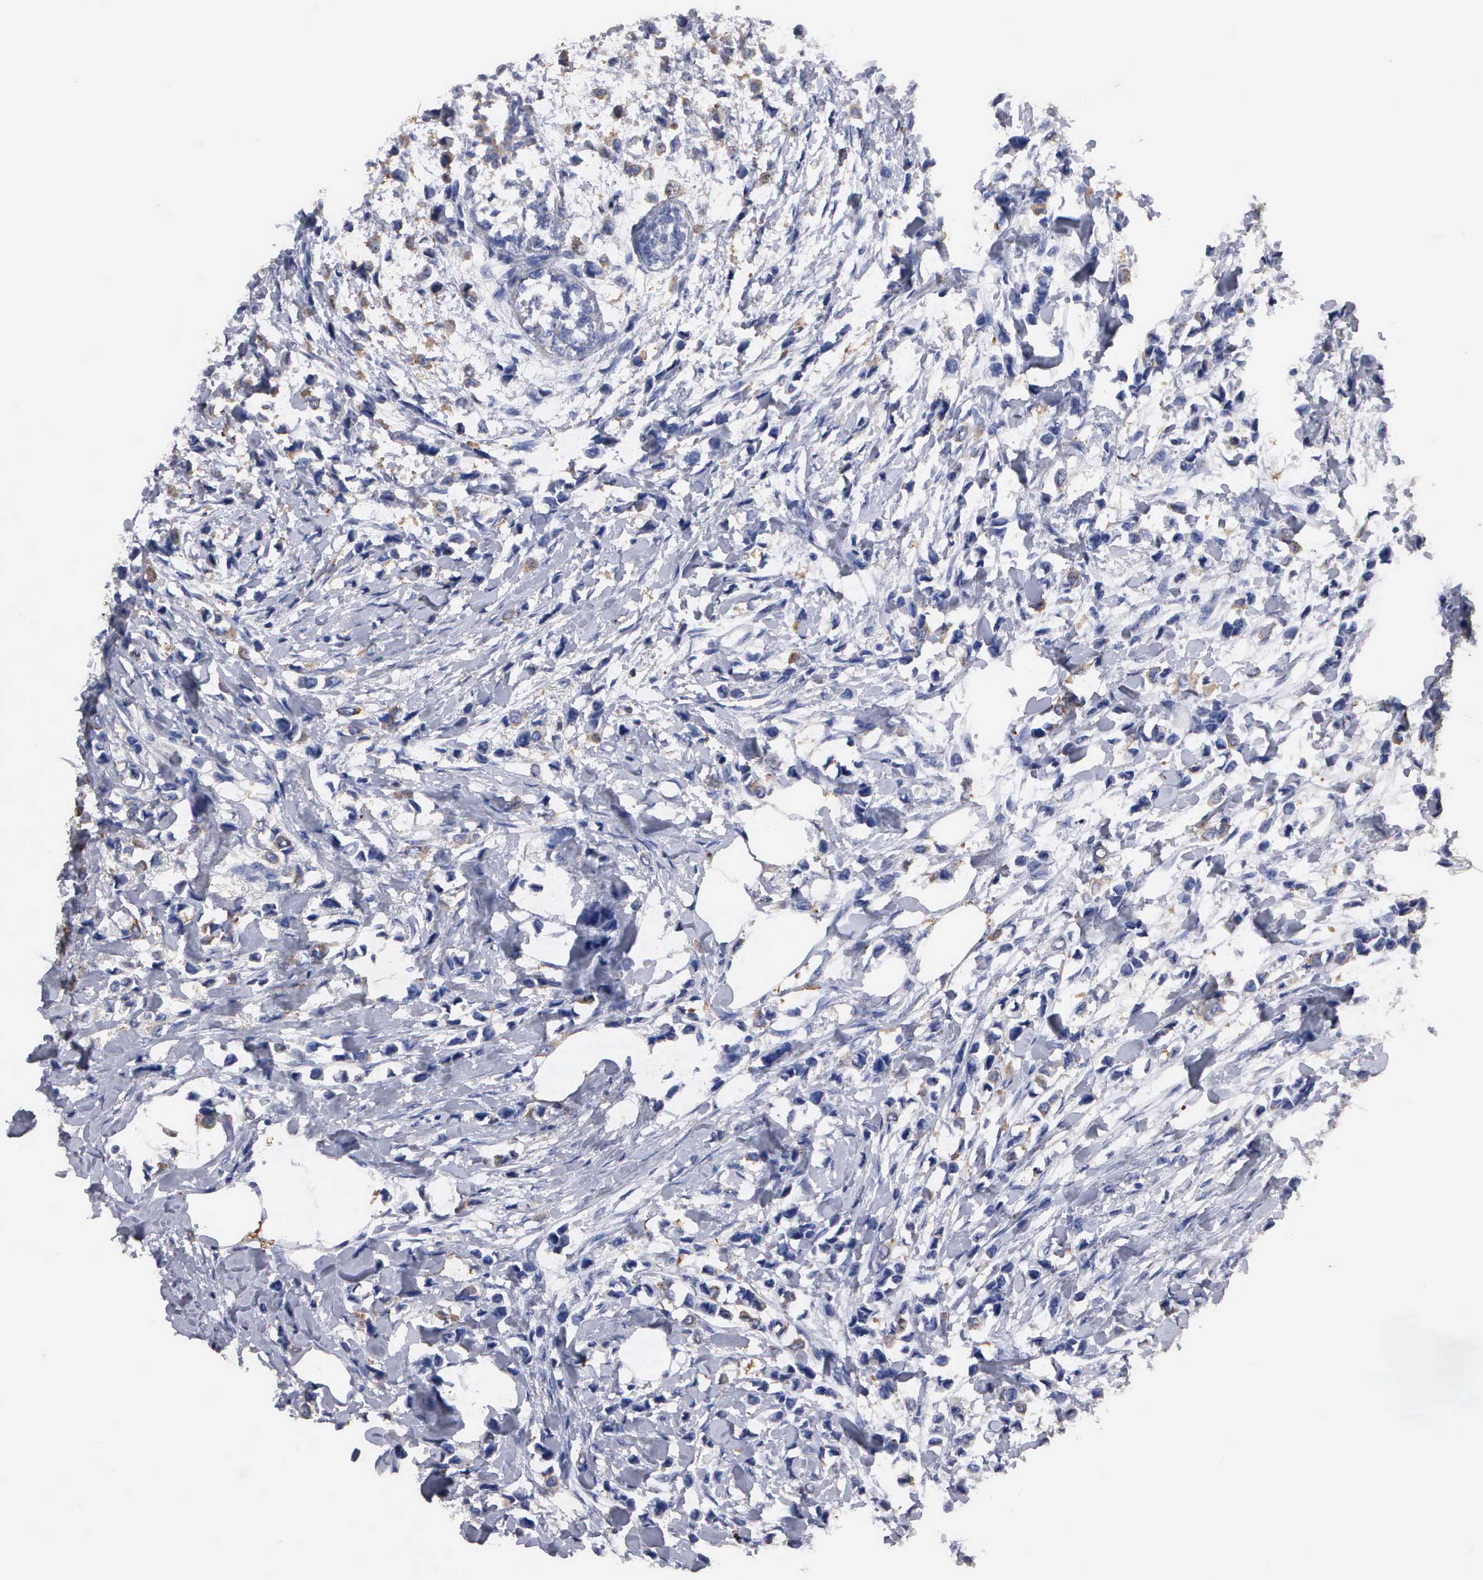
{"staining": {"intensity": "weak", "quantity": "25%-75%", "location": "cytoplasmic/membranous"}, "tissue": "breast cancer", "cell_type": "Tumor cells", "image_type": "cancer", "snomed": [{"axis": "morphology", "description": "Lobular carcinoma"}, {"axis": "topography", "description": "Breast"}], "caption": "This image demonstrates IHC staining of breast lobular carcinoma, with low weak cytoplasmic/membranous positivity in approximately 25%-75% of tumor cells.", "gene": "G6PD", "patient": {"sex": "female", "age": 51}}